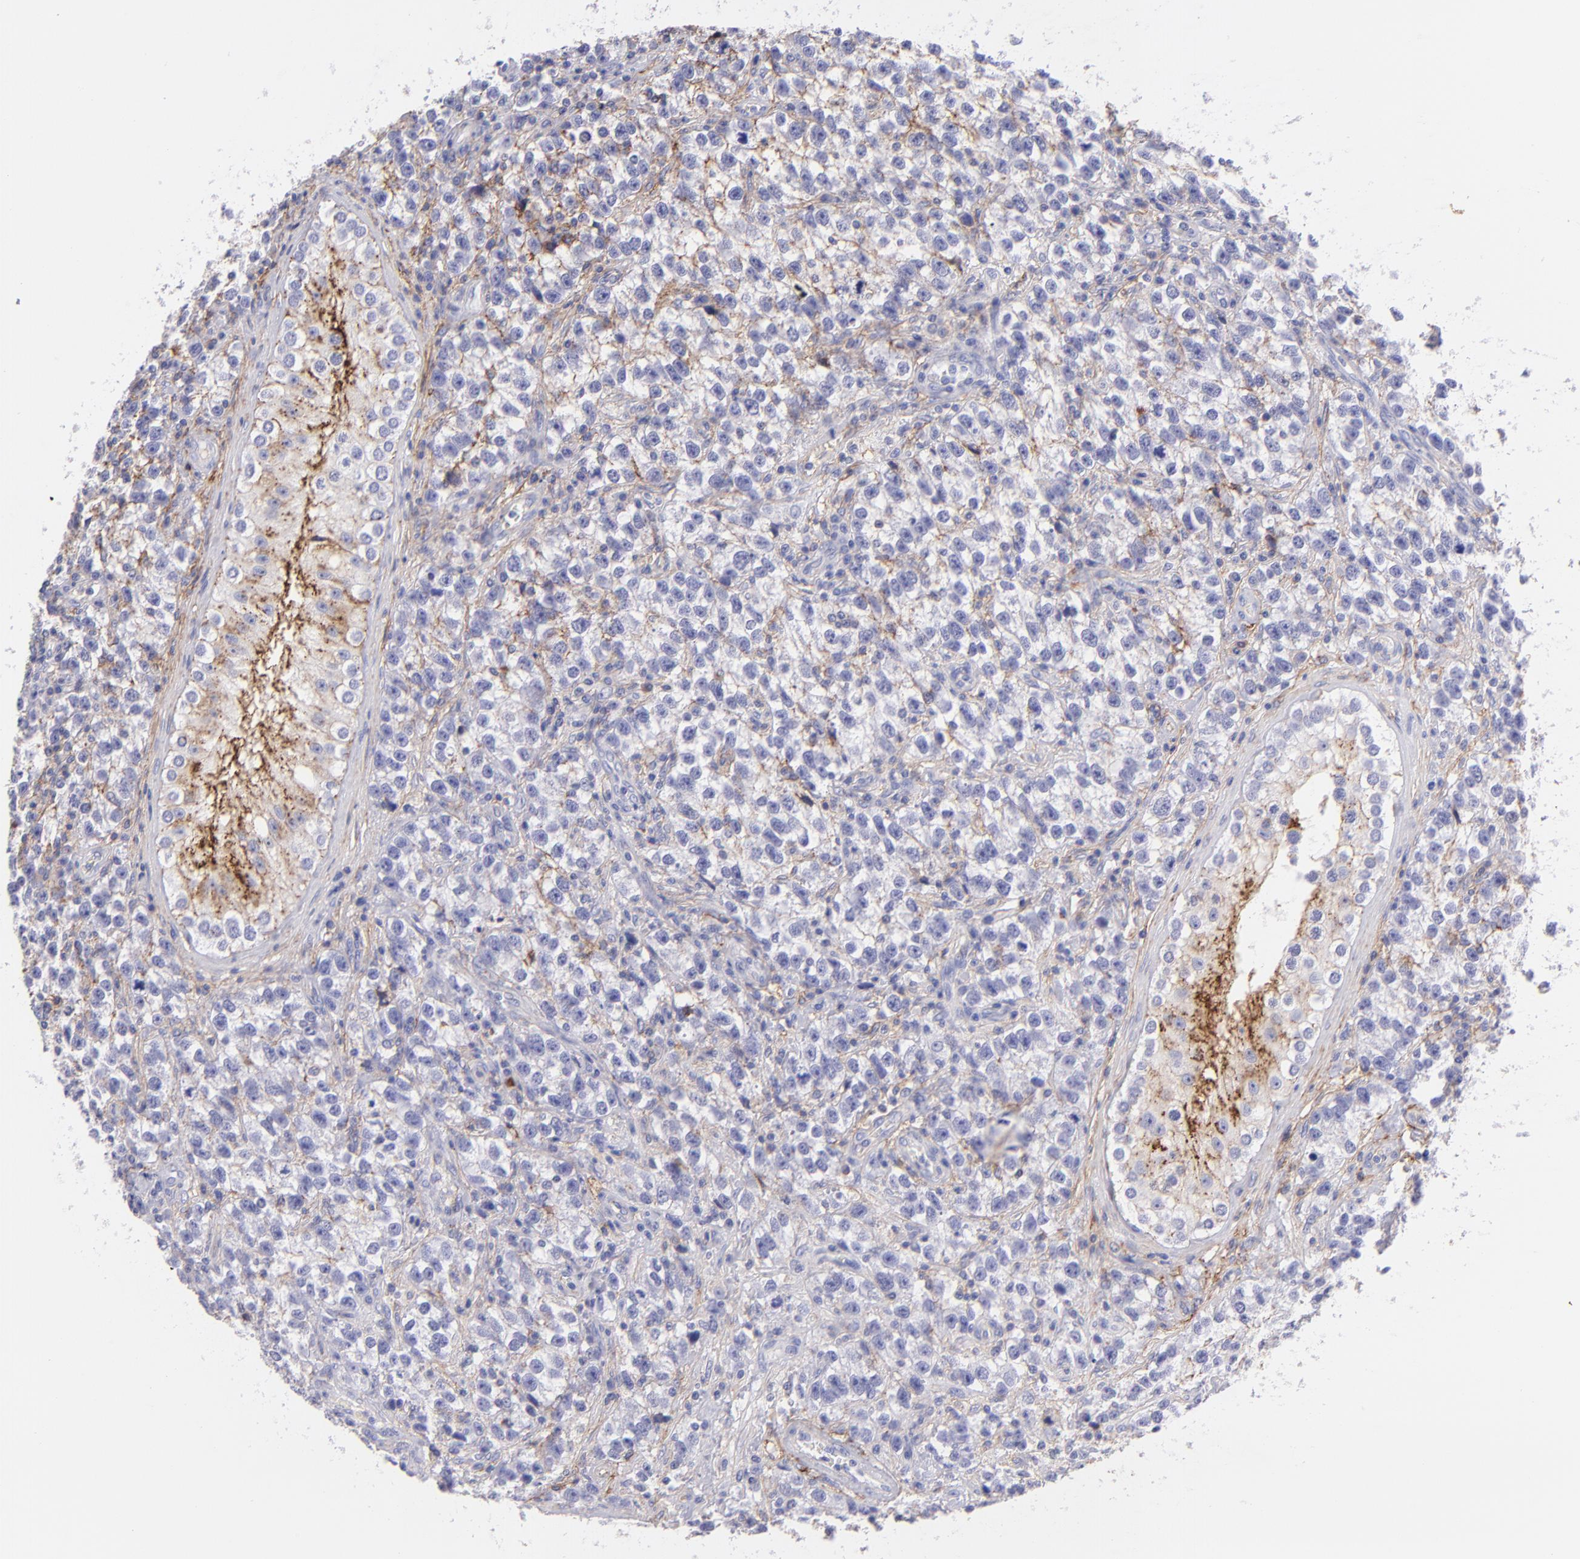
{"staining": {"intensity": "negative", "quantity": "none", "location": "none"}, "tissue": "testis cancer", "cell_type": "Tumor cells", "image_type": "cancer", "snomed": [{"axis": "morphology", "description": "Seminoma, NOS"}, {"axis": "topography", "description": "Testis"}], "caption": "The micrograph reveals no staining of tumor cells in testis cancer.", "gene": "CD81", "patient": {"sex": "male", "age": 38}}